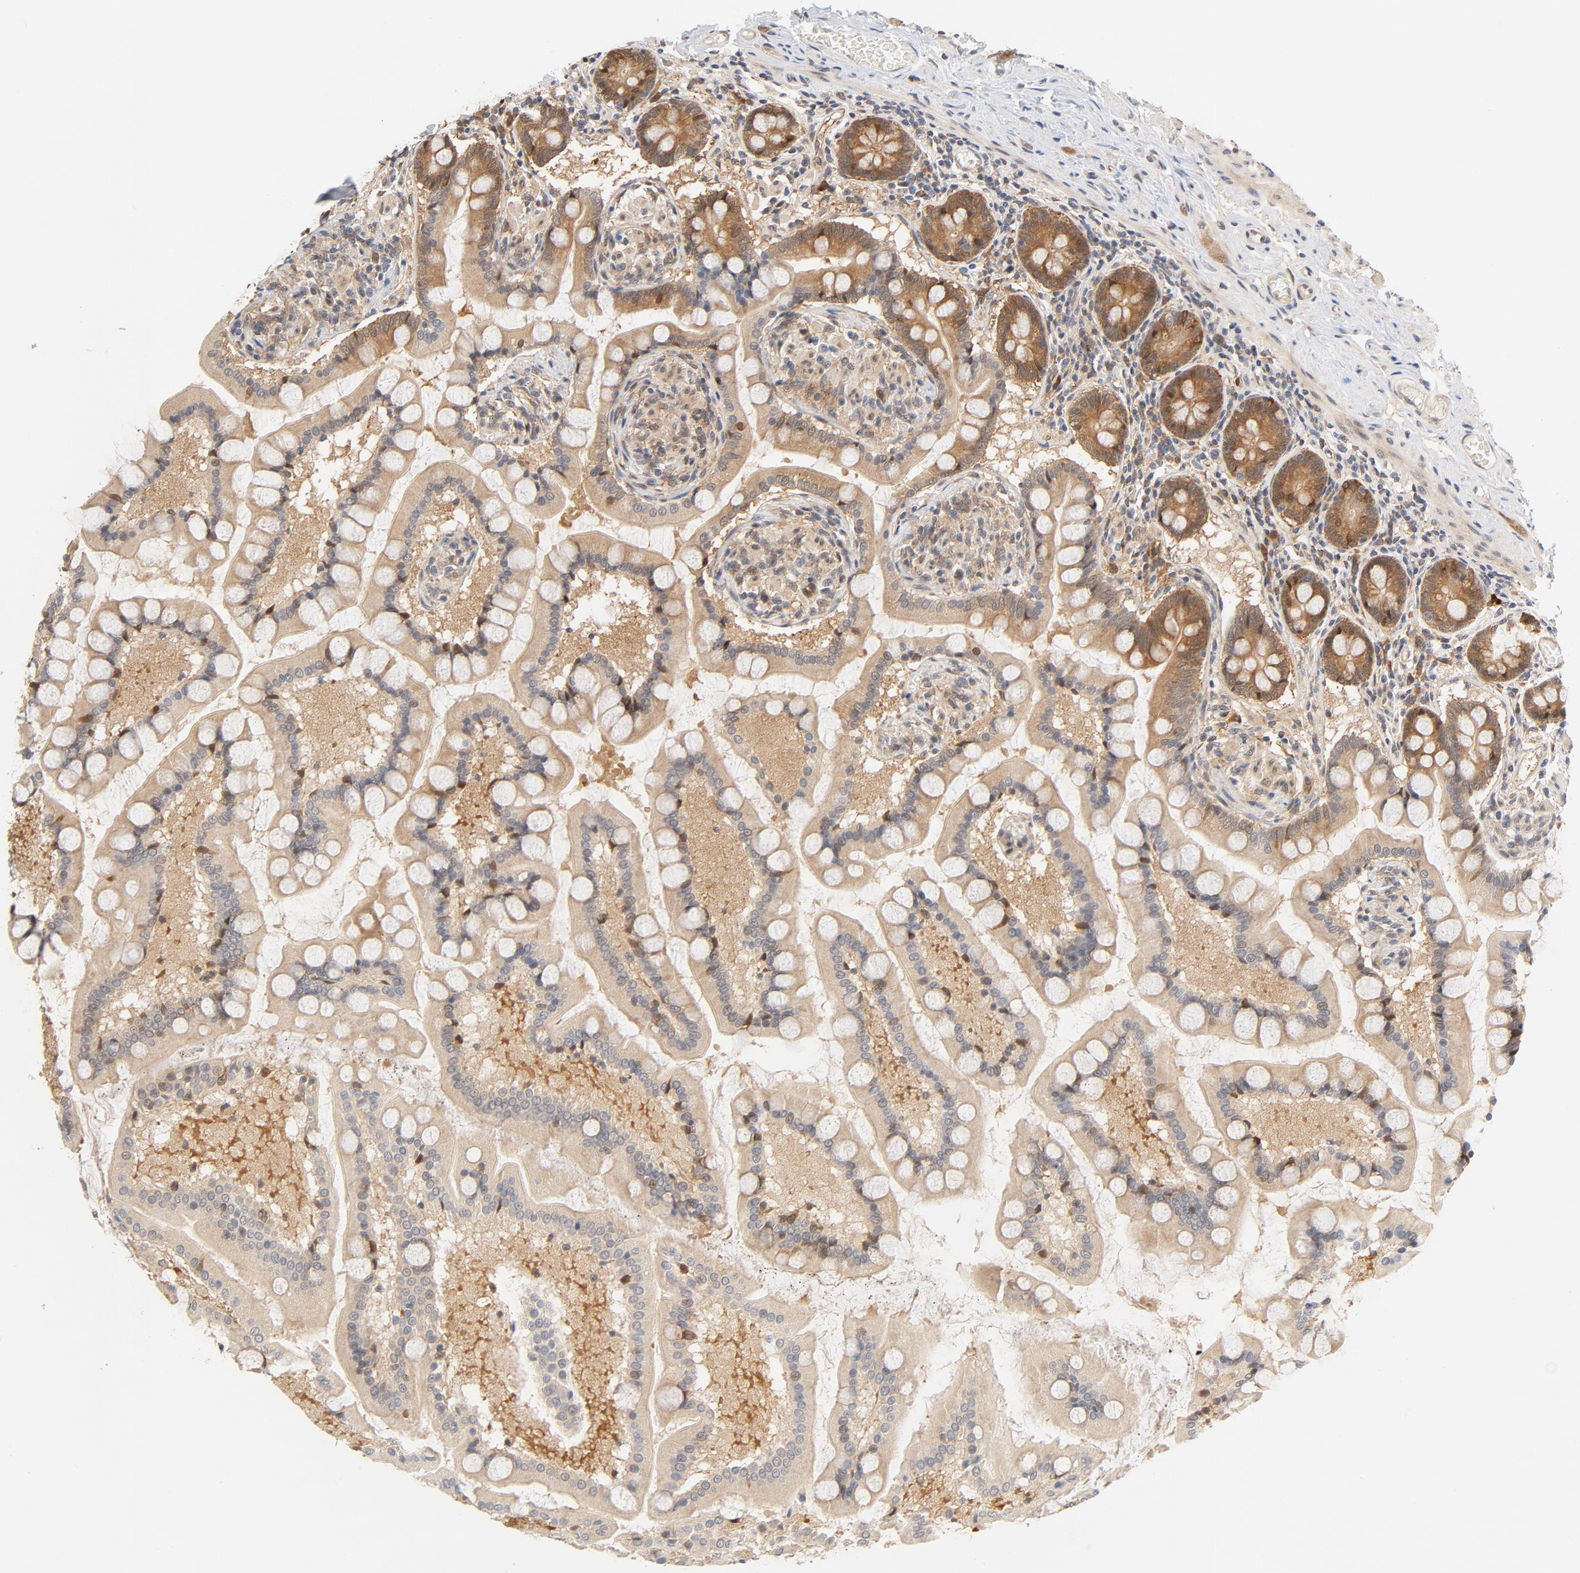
{"staining": {"intensity": "moderate", "quantity": ">75%", "location": "cytoplasmic/membranous,nuclear"}, "tissue": "small intestine", "cell_type": "Glandular cells", "image_type": "normal", "snomed": [{"axis": "morphology", "description": "Normal tissue, NOS"}, {"axis": "topography", "description": "Small intestine"}], "caption": "Glandular cells exhibit moderate cytoplasmic/membranous,nuclear positivity in about >75% of cells in normal small intestine.", "gene": "EIF4E", "patient": {"sex": "male", "age": 41}}